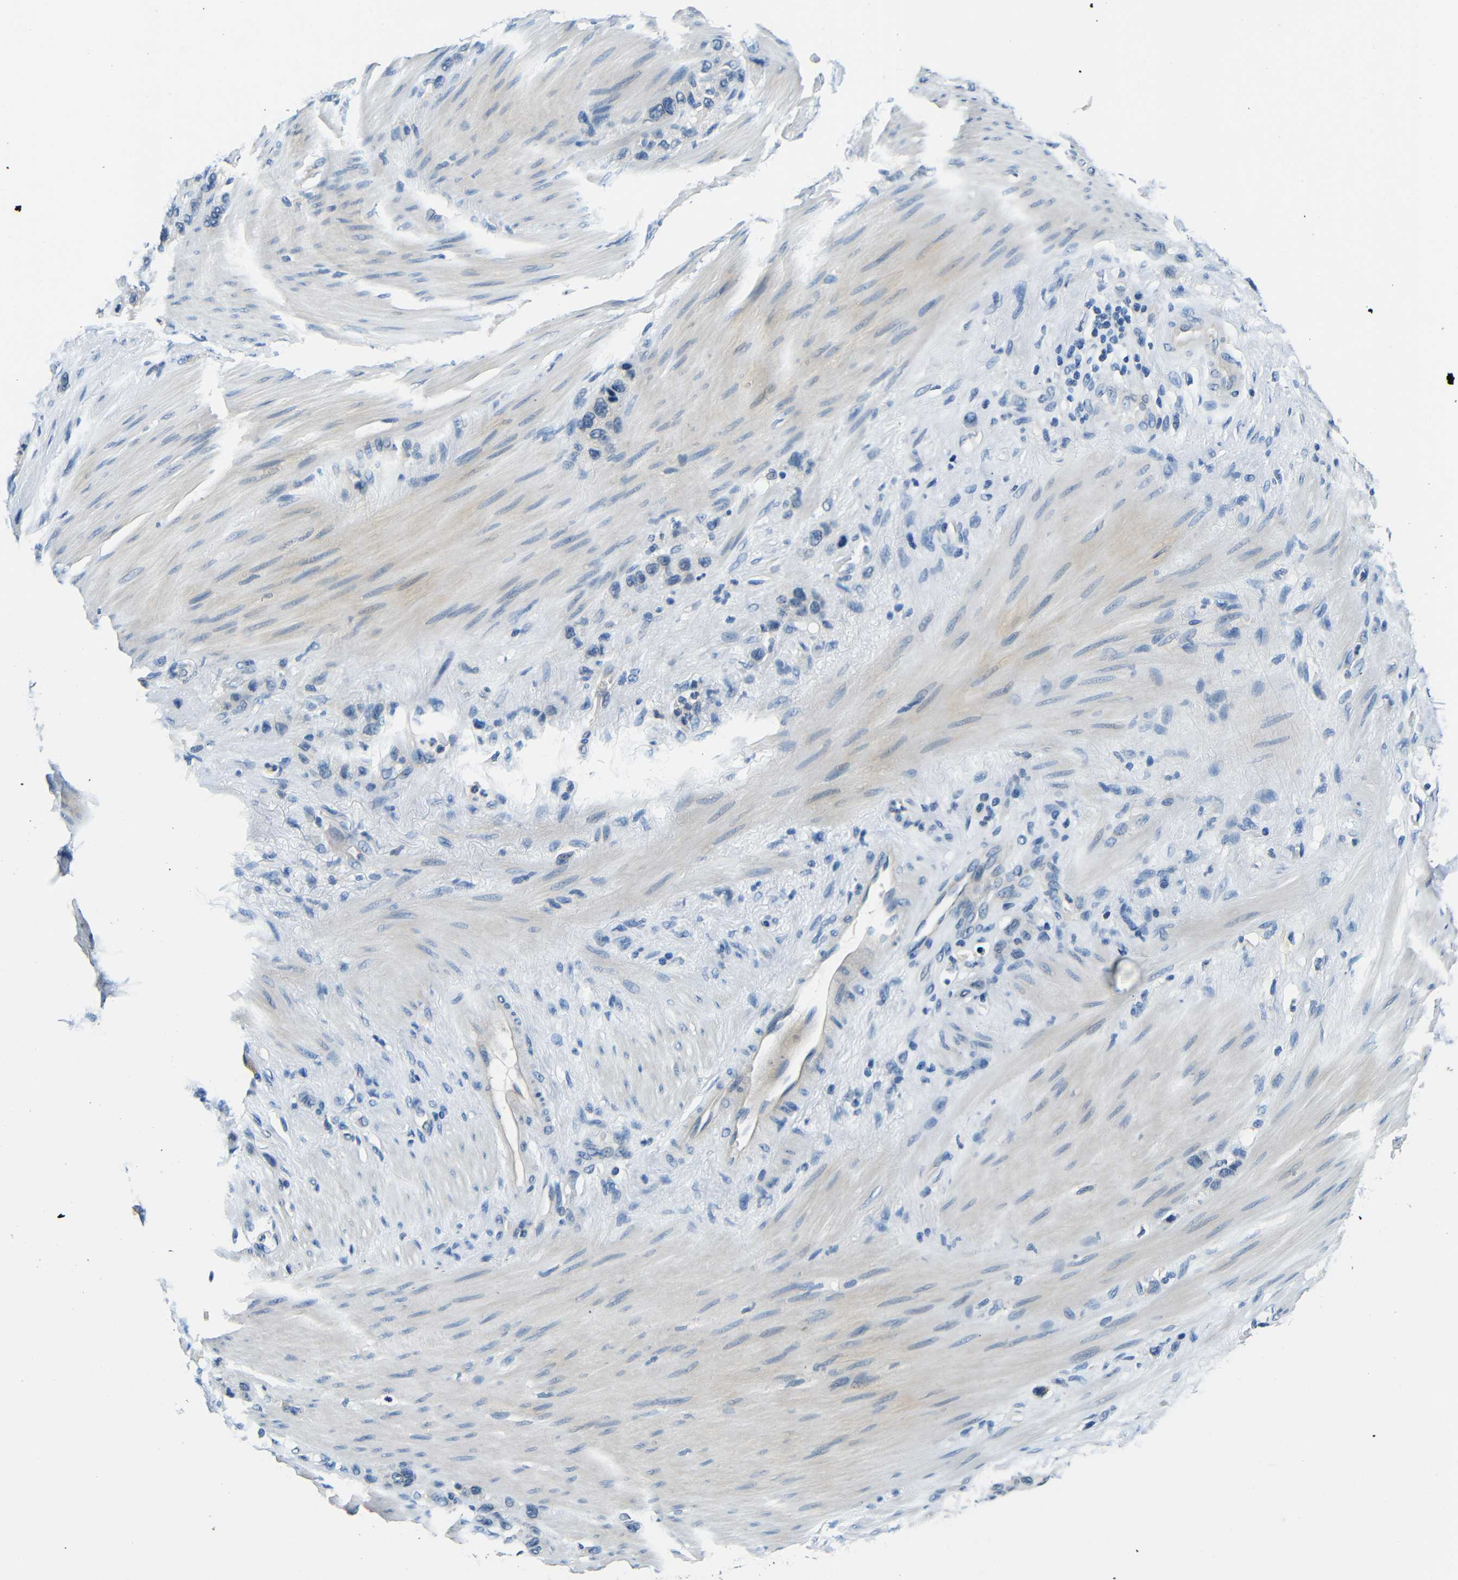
{"staining": {"intensity": "negative", "quantity": "none", "location": "none"}, "tissue": "stomach cancer", "cell_type": "Tumor cells", "image_type": "cancer", "snomed": [{"axis": "morphology", "description": "Adenocarcinoma, NOS"}, {"axis": "morphology", "description": "Adenocarcinoma, High grade"}, {"axis": "topography", "description": "Stomach, upper"}, {"axis": "topography", "description": "Stomach, lower"}], "caption": "Tumor cells show no significant positivity in adenocarcinoma (high-grade) (stomach).", "gene": "ADAP1", "patient": {"sex": "female", "age": 65}}